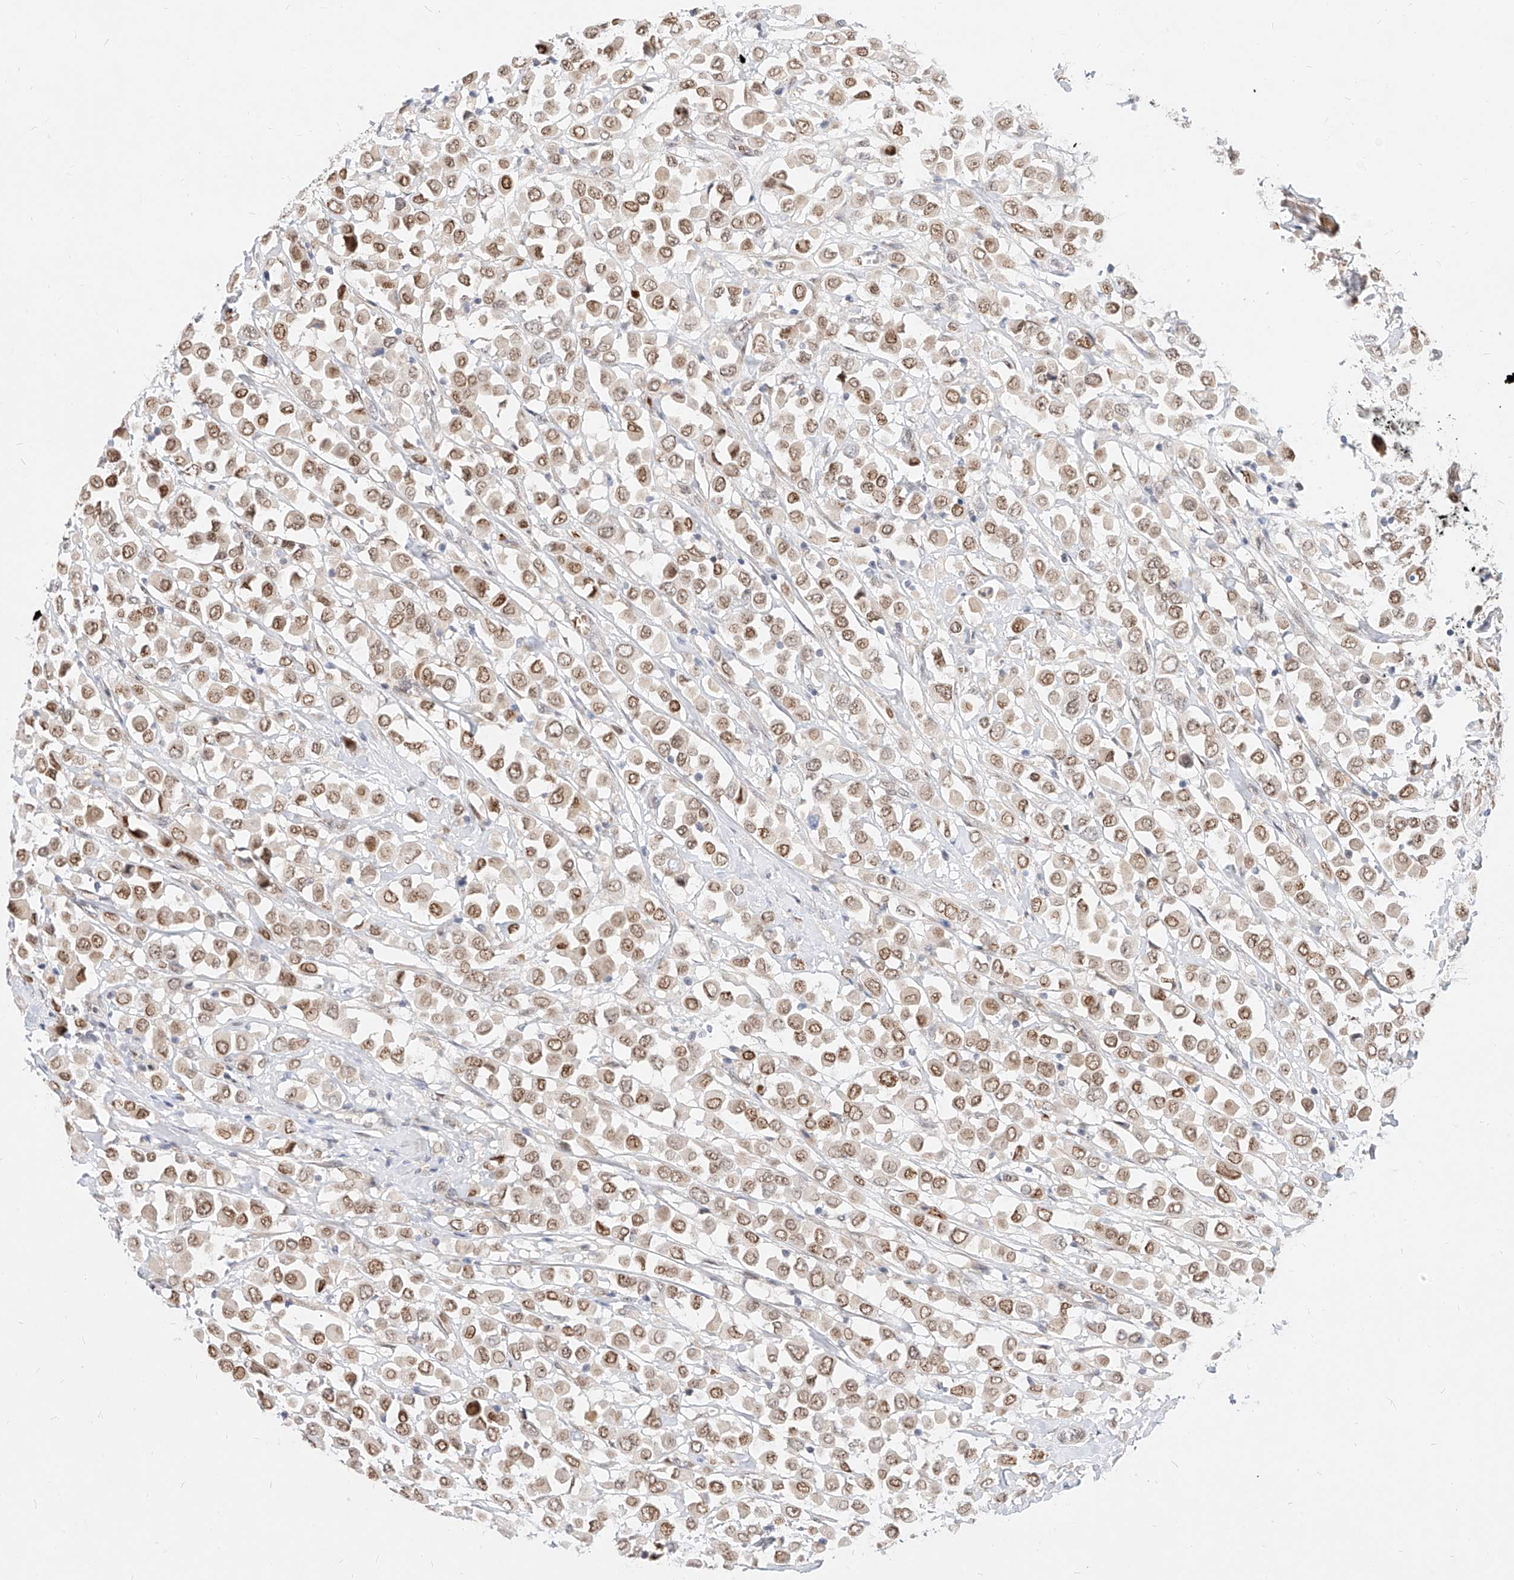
{"staining": {"intensity": "moderate", "quantity": ">75%", "location": "nuclear"}, "tissue": "breast cancer", "cell_type": "Tumor cells", "image_type": "cancer", "snomed": [{"axis": "morphology", "description": "Duct carcinoma"}, {"axis": "topography", "description": "Breast"}], "caption": "This photomicrograph shows immunohistochemistry (IHC) staining of breast cancer (infiltrating ductal carcinoma), with medium moderate nuclear expression in approximately >75% of tumor cells.", "gene": "CBX8", "patient": {"sex": "female", "age": 61}}